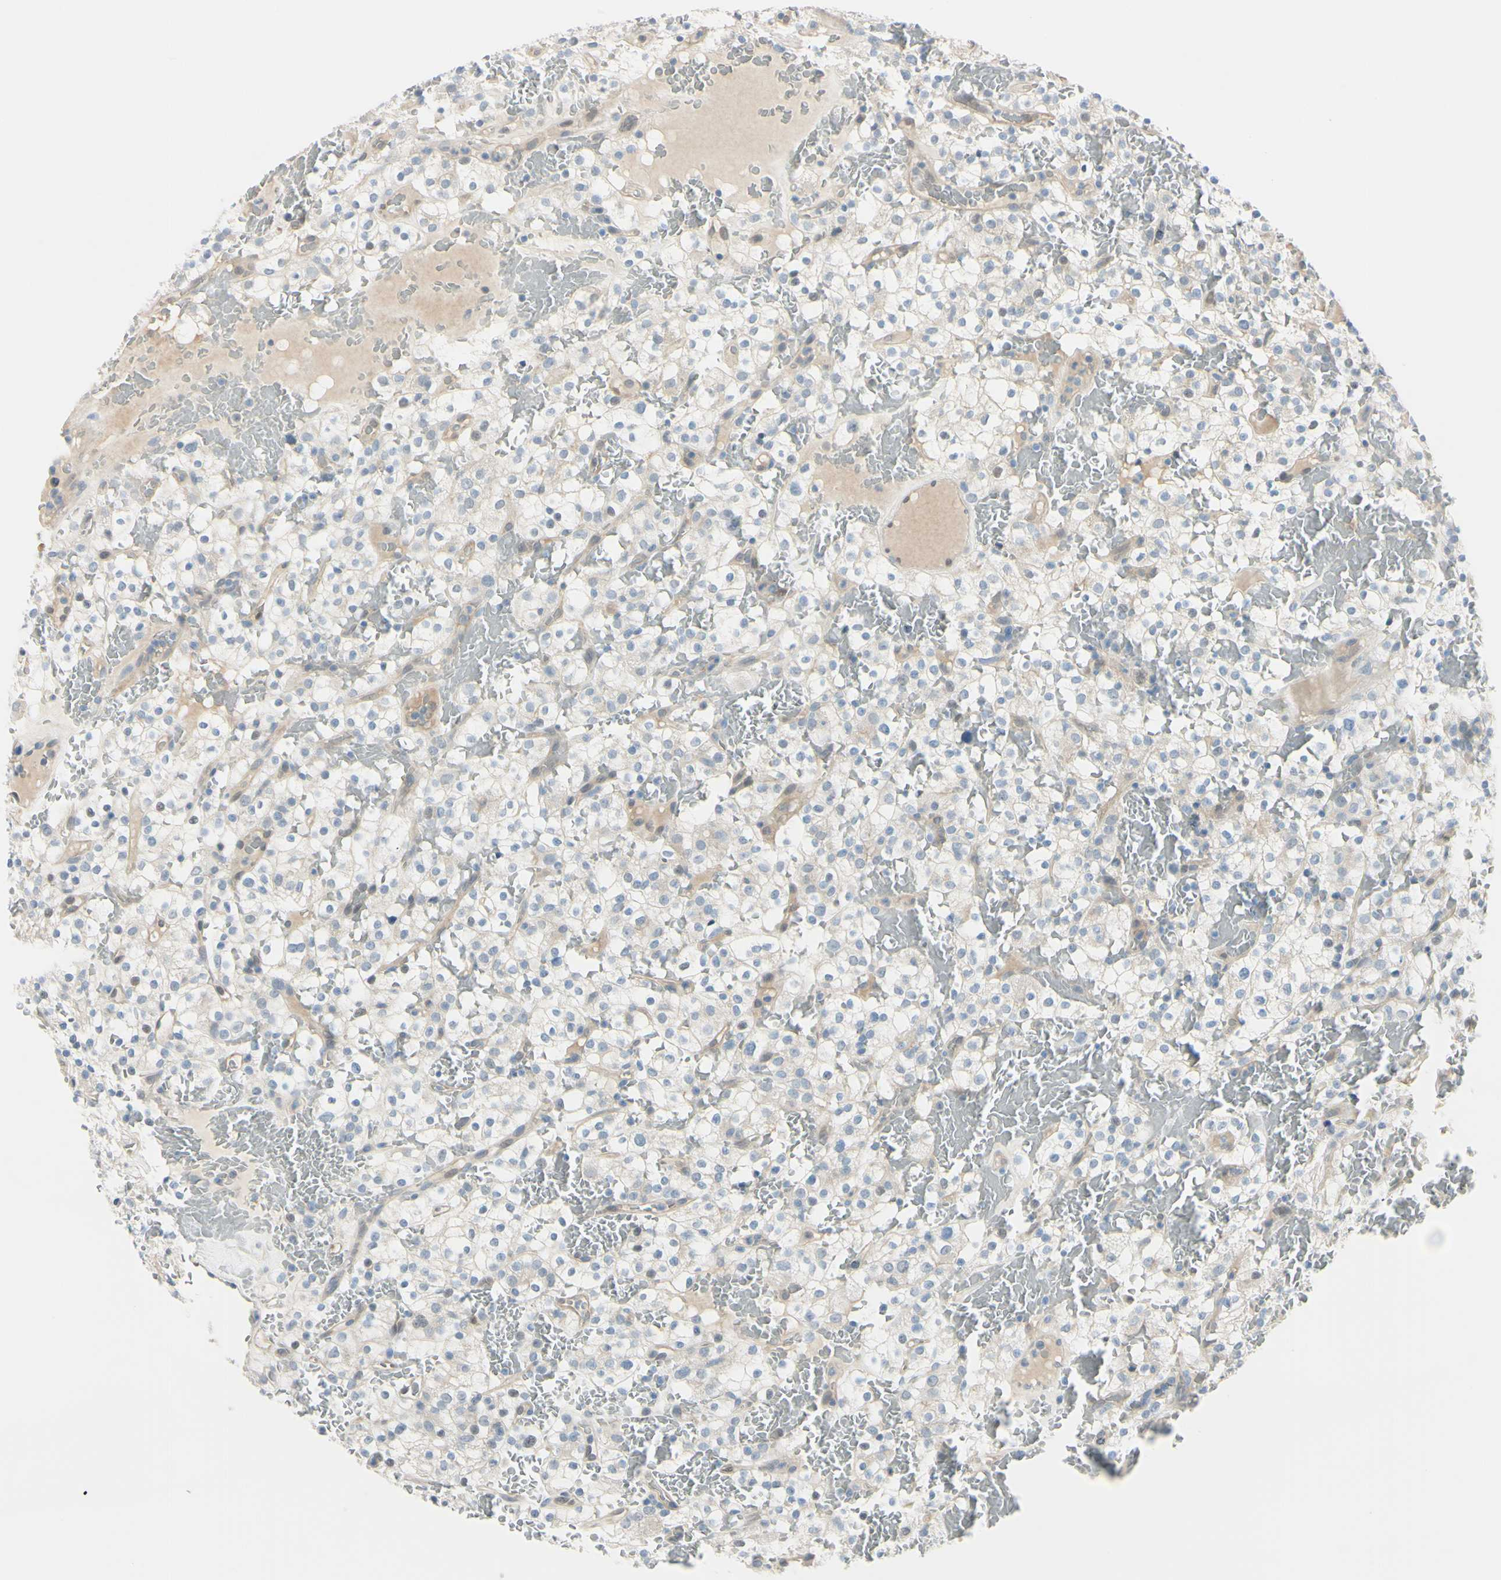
{"staining": {"intensity": "weak", "quantity": "<25%", "location": "cytoplasmic/membranous"}, "tissue": "renal cancer", "cell_type": "Tumor cells", "image_type": "cancer", "snomed": [{"axis": "morphology", "description": "Normal tissue, NOS"}, {"axis": "morphology", "description": "Adenocarcinoma, NOS"}, {"axis": "topography", "description": "Kidney"}], "caption": "There is no significant staining in tumor cells of renal cancer. (IHC, brightfield microscopy, high magnification).", "gene": "ASB9", "patient": {"sex": "female", "age": 72}}